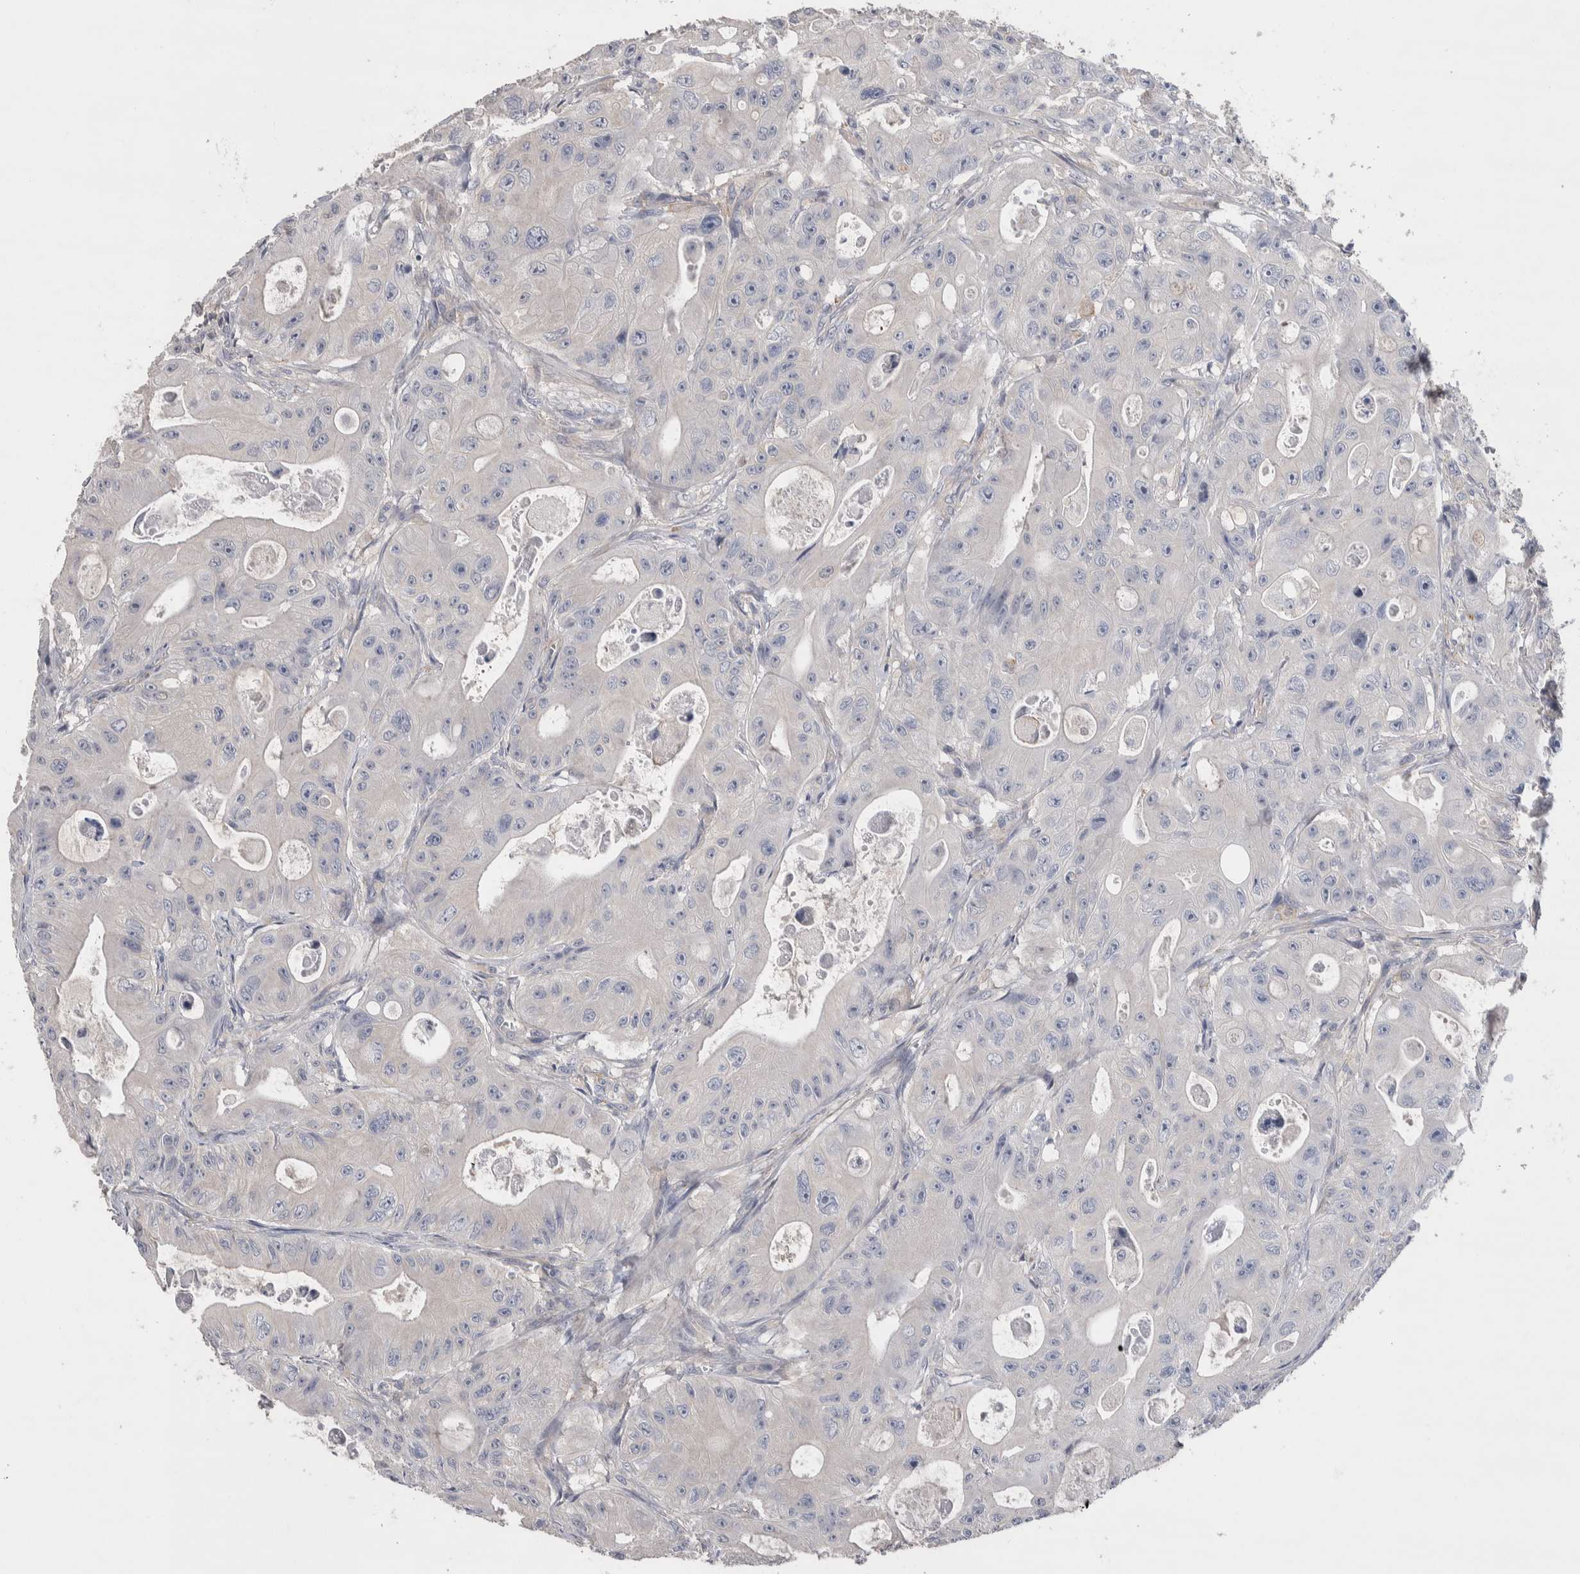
{"staining": {"intensity": "negative", "quantity": "none", "location": "none"}, "tissue": "colorectal cancer", "cell_type": "Tumor cells", "image_type": "cancer", "snomed": [{"axis": "morphology", "description": "Adenocarcinoma, NOS"}, {"axis": "topography", "description": "Colon"}], "caption": "Human colorectal cancer (adenocarcinoma) stained for a protein using IHC displays no staining in tumor cells.", "gene": "GCNA", "patient": {"sex": "female", "age": 46}}